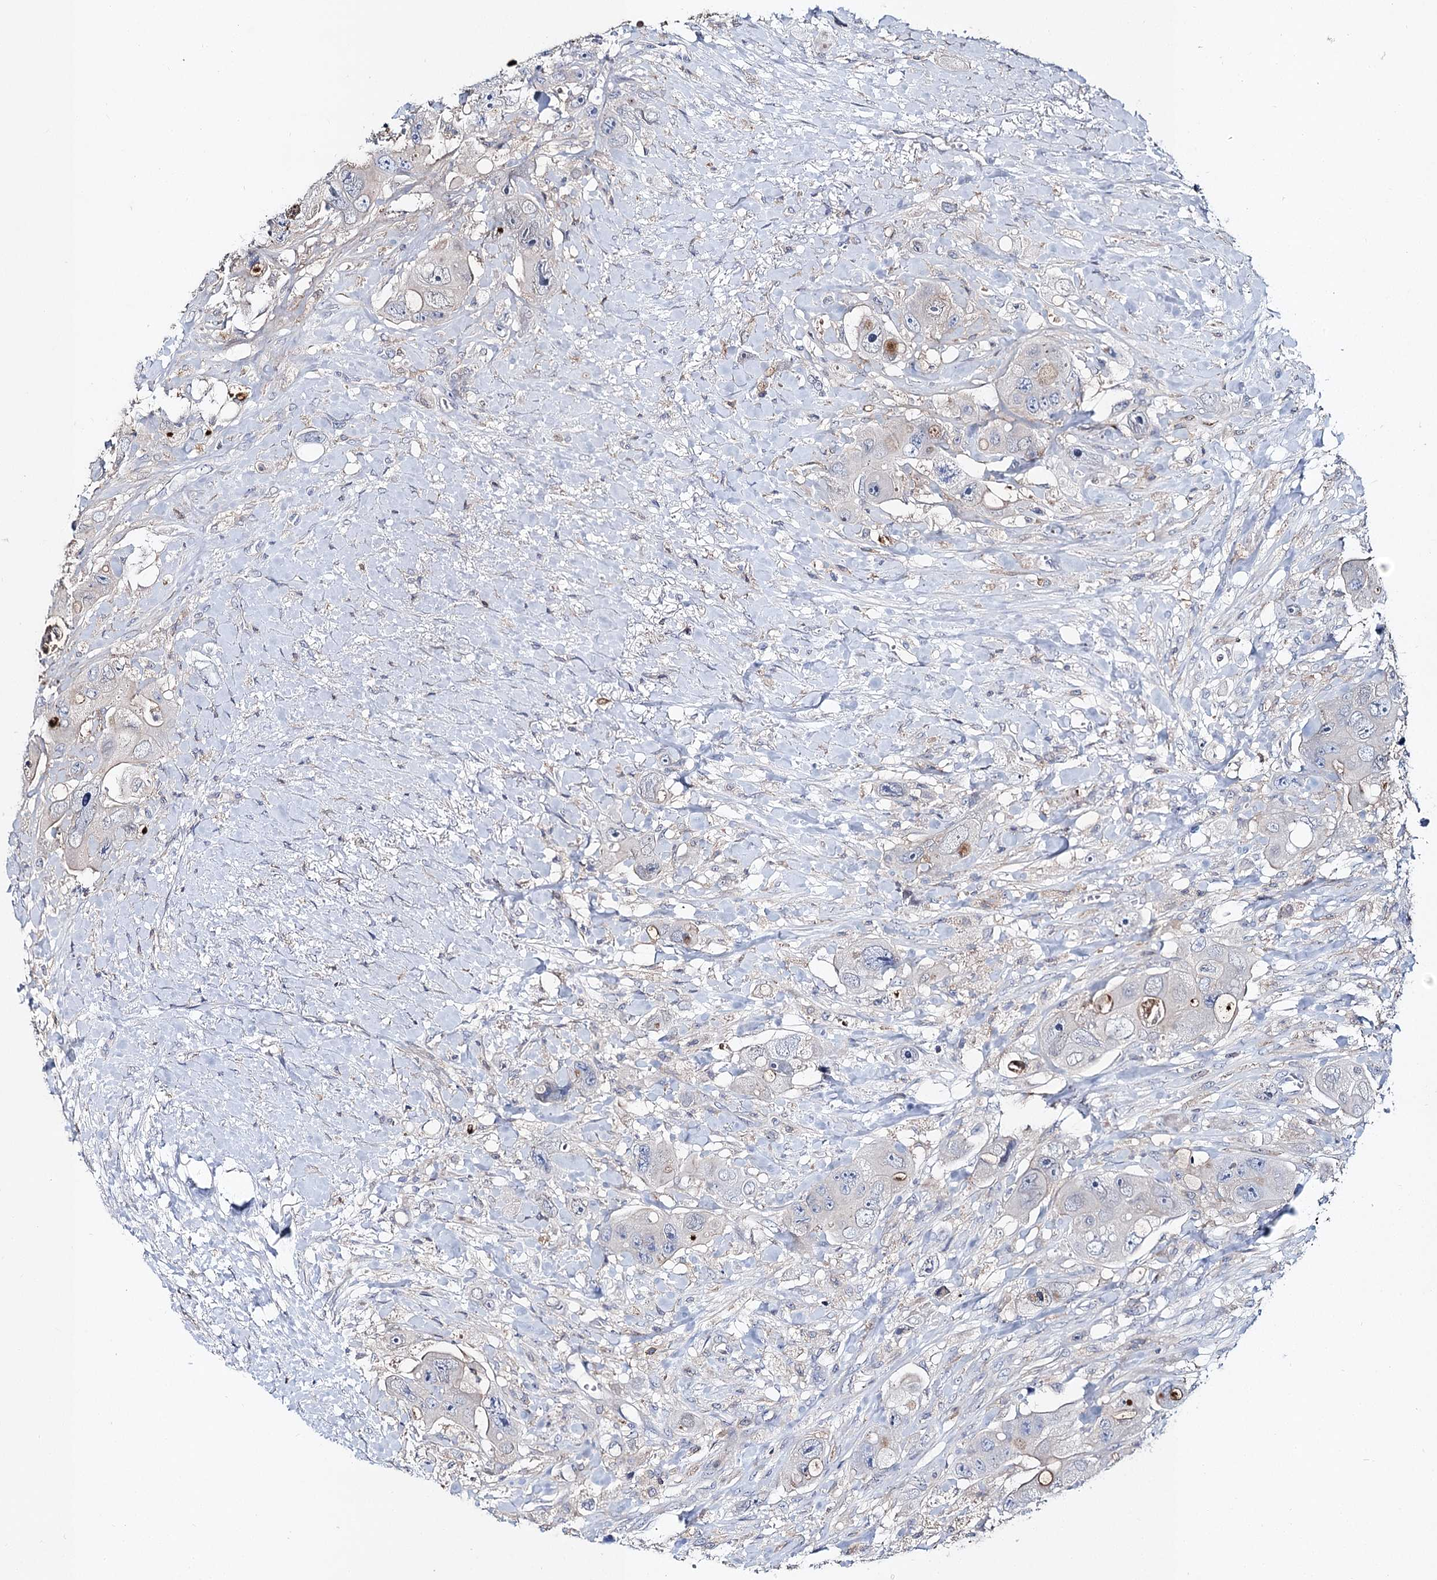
{"staining": {"intensity": "negative", "quantity": "none", "location": "none"}, "tissue": "colorectal cancer", "cell_type": "Tumor cells", "image_type": "cancer", "snomed": [{"axis": "morphology", "description": "Adenocarcinoma, NOS"}, {"axis": "topography", "description": "Colon"}], "caption": "Immunohistochemistry (IHC) image of human colorectal cancer (adenocarcinoma) stained for a protein (brown), which displays no expression in tumor cells.", "gene": "UGP2", "patient": {"sex": "female", "age": 46}}